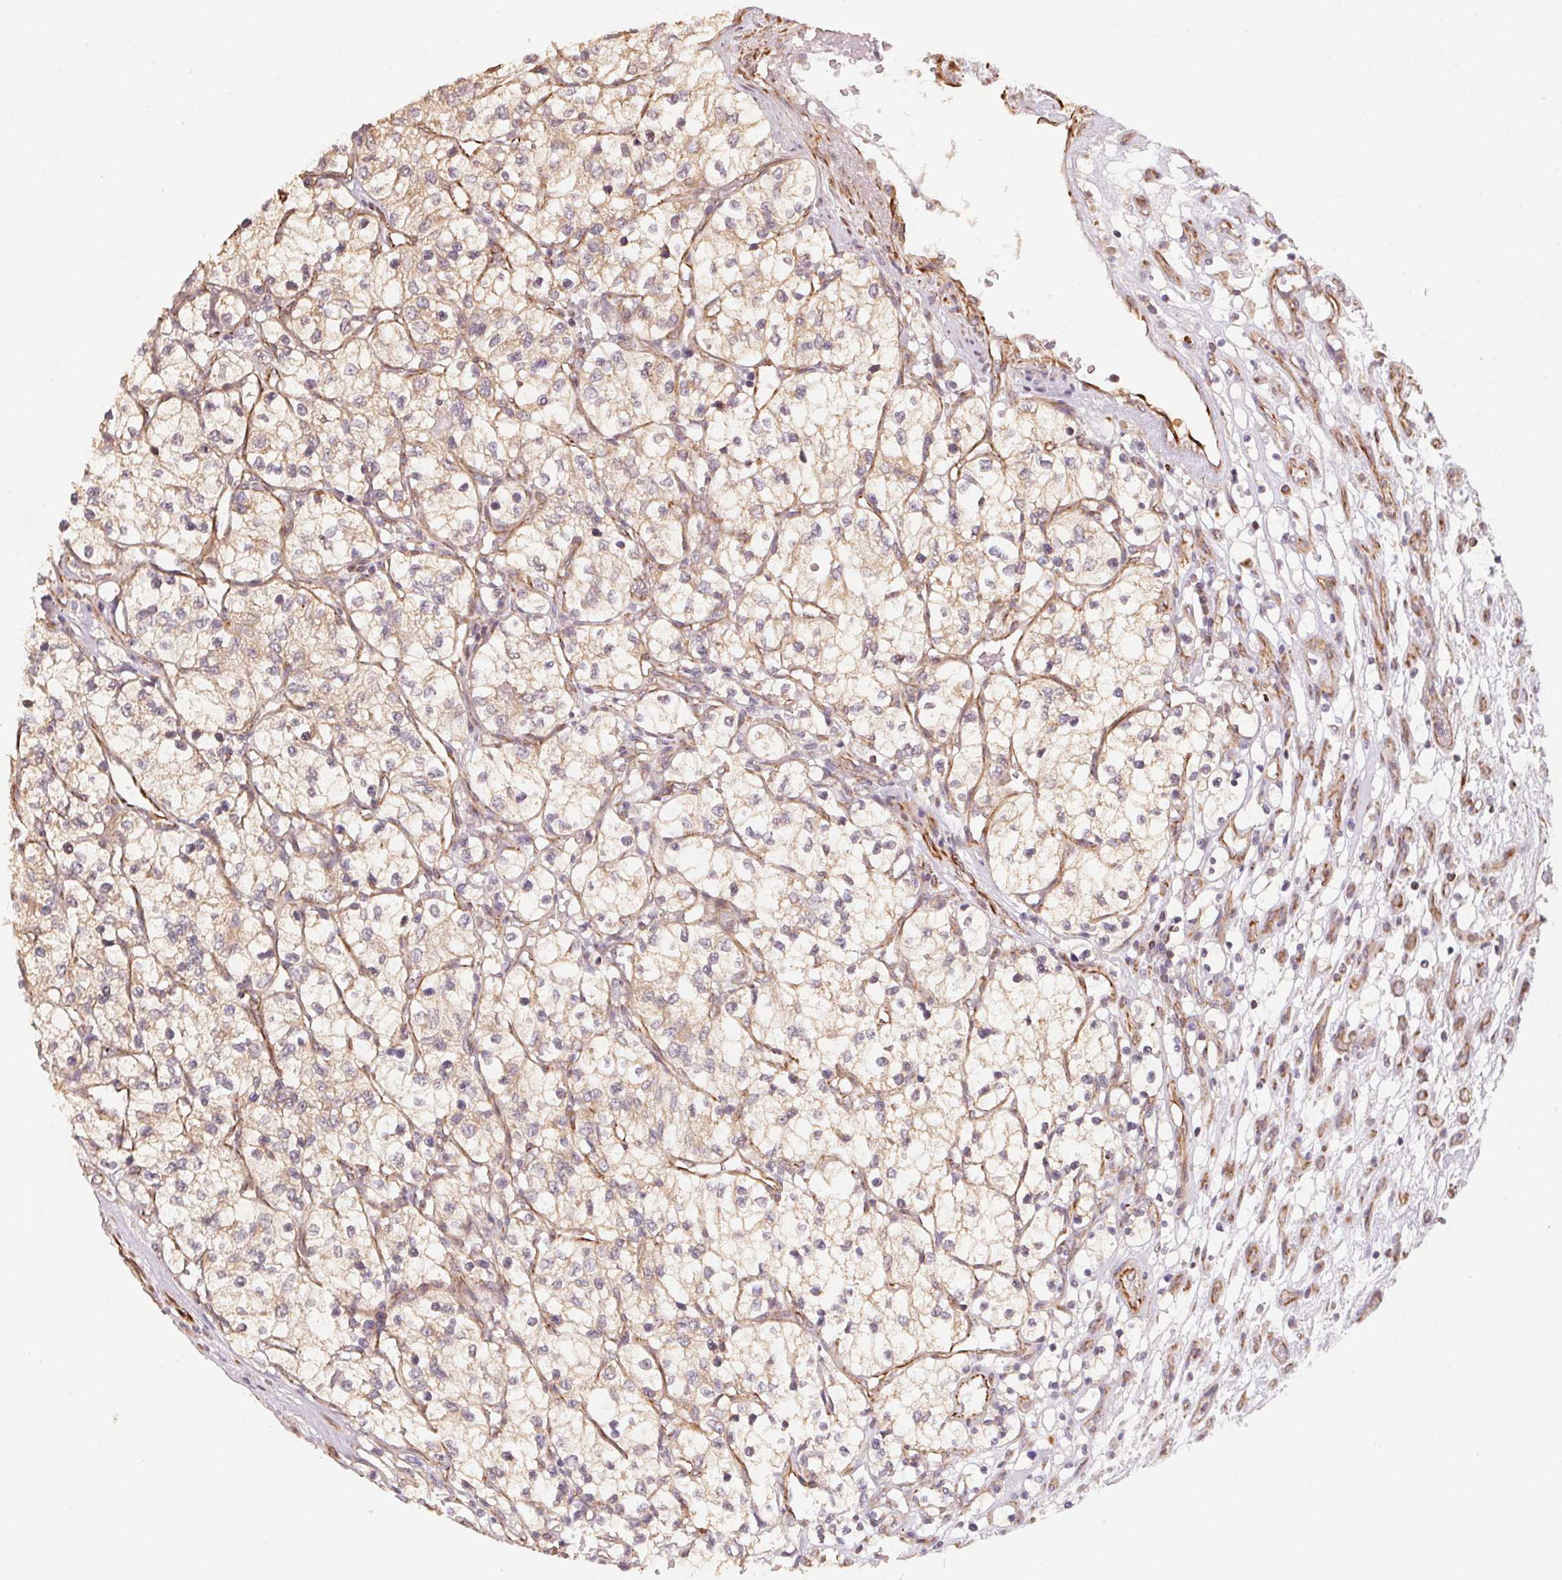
{"staining": {"intensity": "weak", "quantity": "25%-75%", "location": "cytoplasmic/membranous"}, "tissue": "renal cancer", "cell_type": "Tumor cells", "image_type": "cancer", "snomed": [{"axis": "morphology", "description": "Adenocarcinoma, NOS"}, {"axis": "topography", "description": "Kidney"}], "caption": "IHC of human renal adenocarcinoma displays low levels of weak cytoplasmic/membranous positivity in approximately 25%-75% of tumor cells.", "gene": "TSPAN12", "patient": {"sex": "female", "age": 69}}